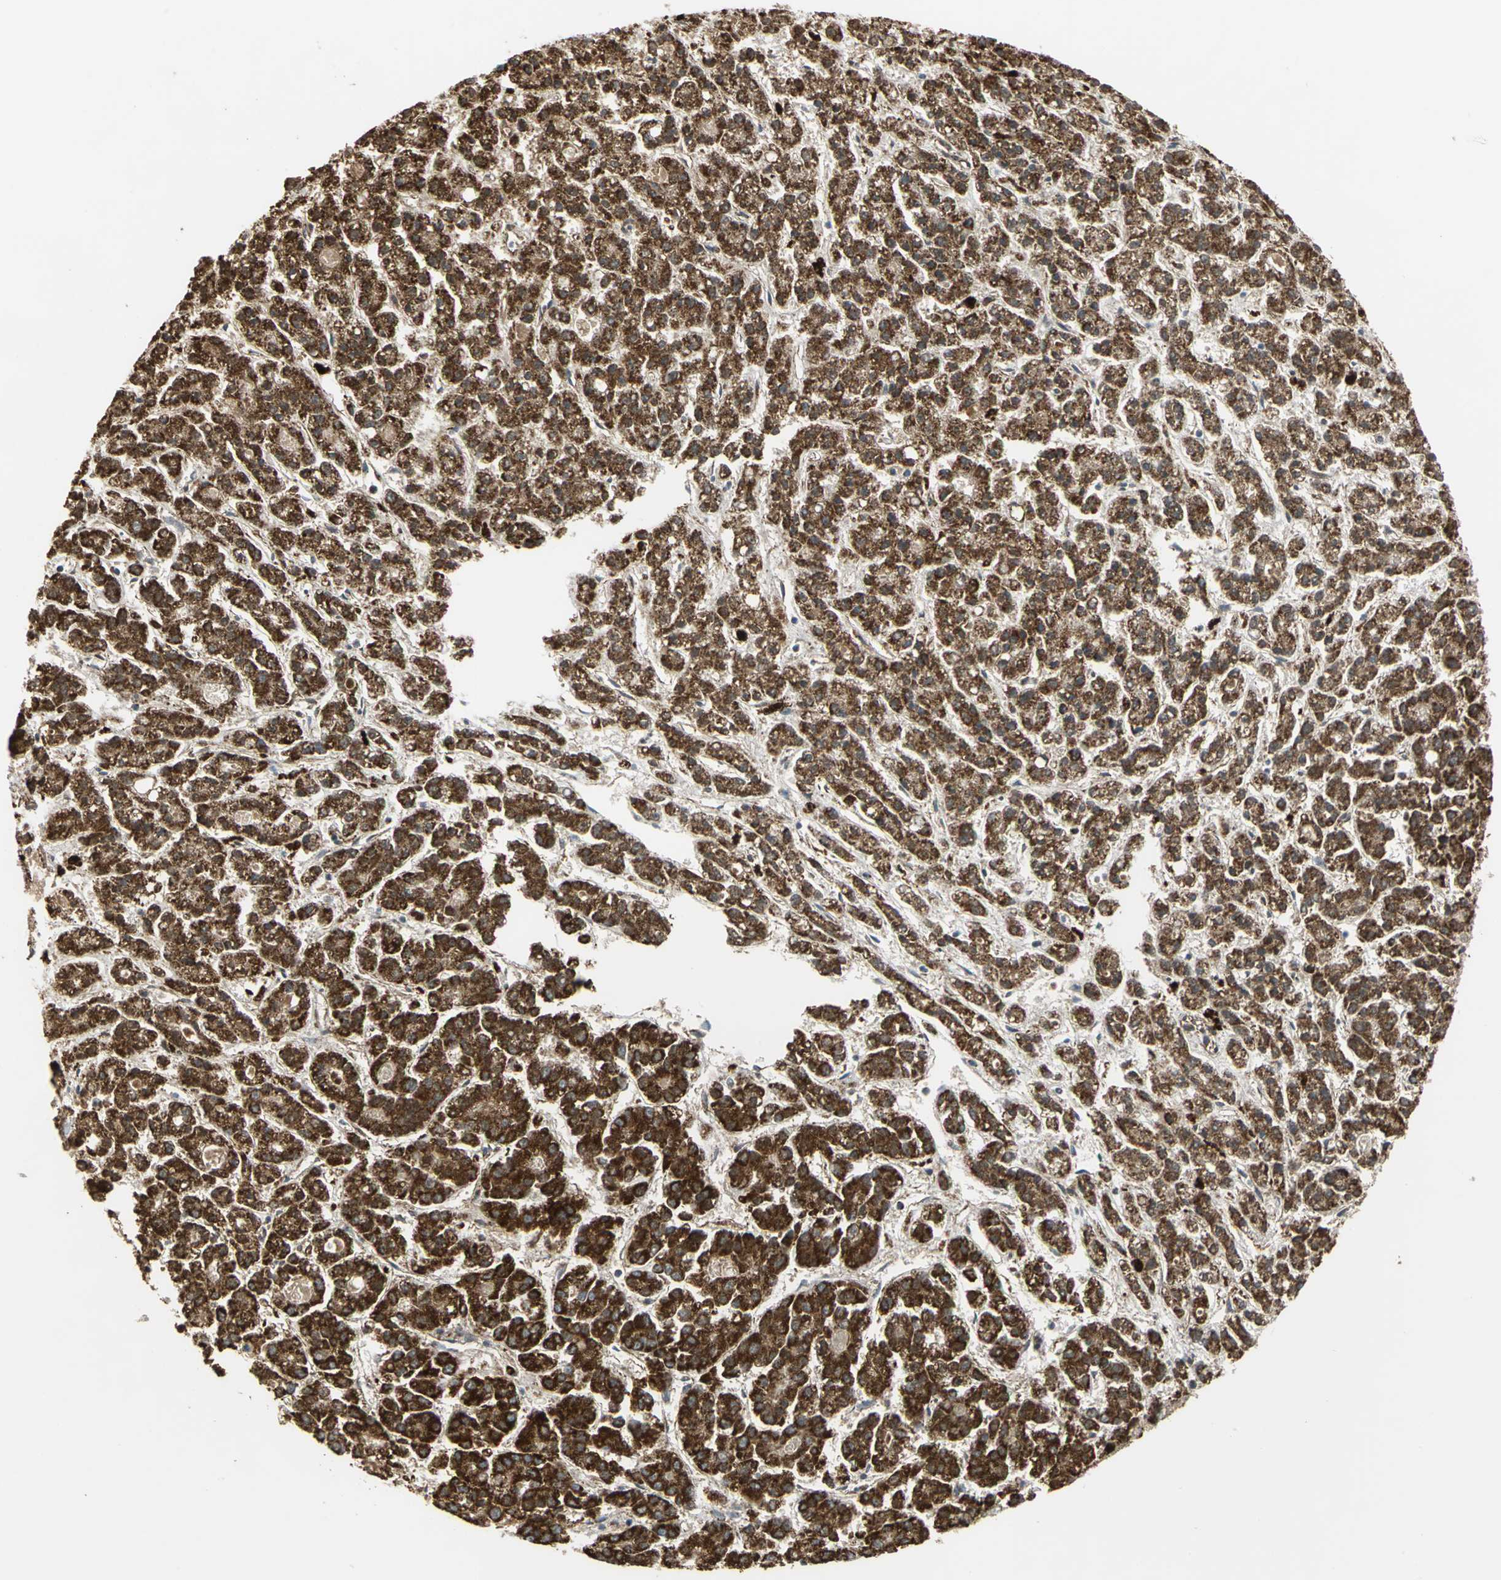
{"staining": {"intensity": "strong", "quantity": ">75%", "location": "cytoplasmic/membranous"}, "tissue": "liver cancer", "cell_type": "Tumor cells", "image_type": "cancer", "snomed": [{"axis": "morphology", "description": "Carcinoma, Hepatocellular, NOS"}, {"axis": "topography", "description": "Liver"}], "caption": "This is a photomicrograph of IHC staining of hepatocellular carcinoma (liver), which shows strong positivity in the cytoplasmic/membranous of tumor cells.", "gene": "MRPS22", "patient": {"sex": "male", "age": 70}}